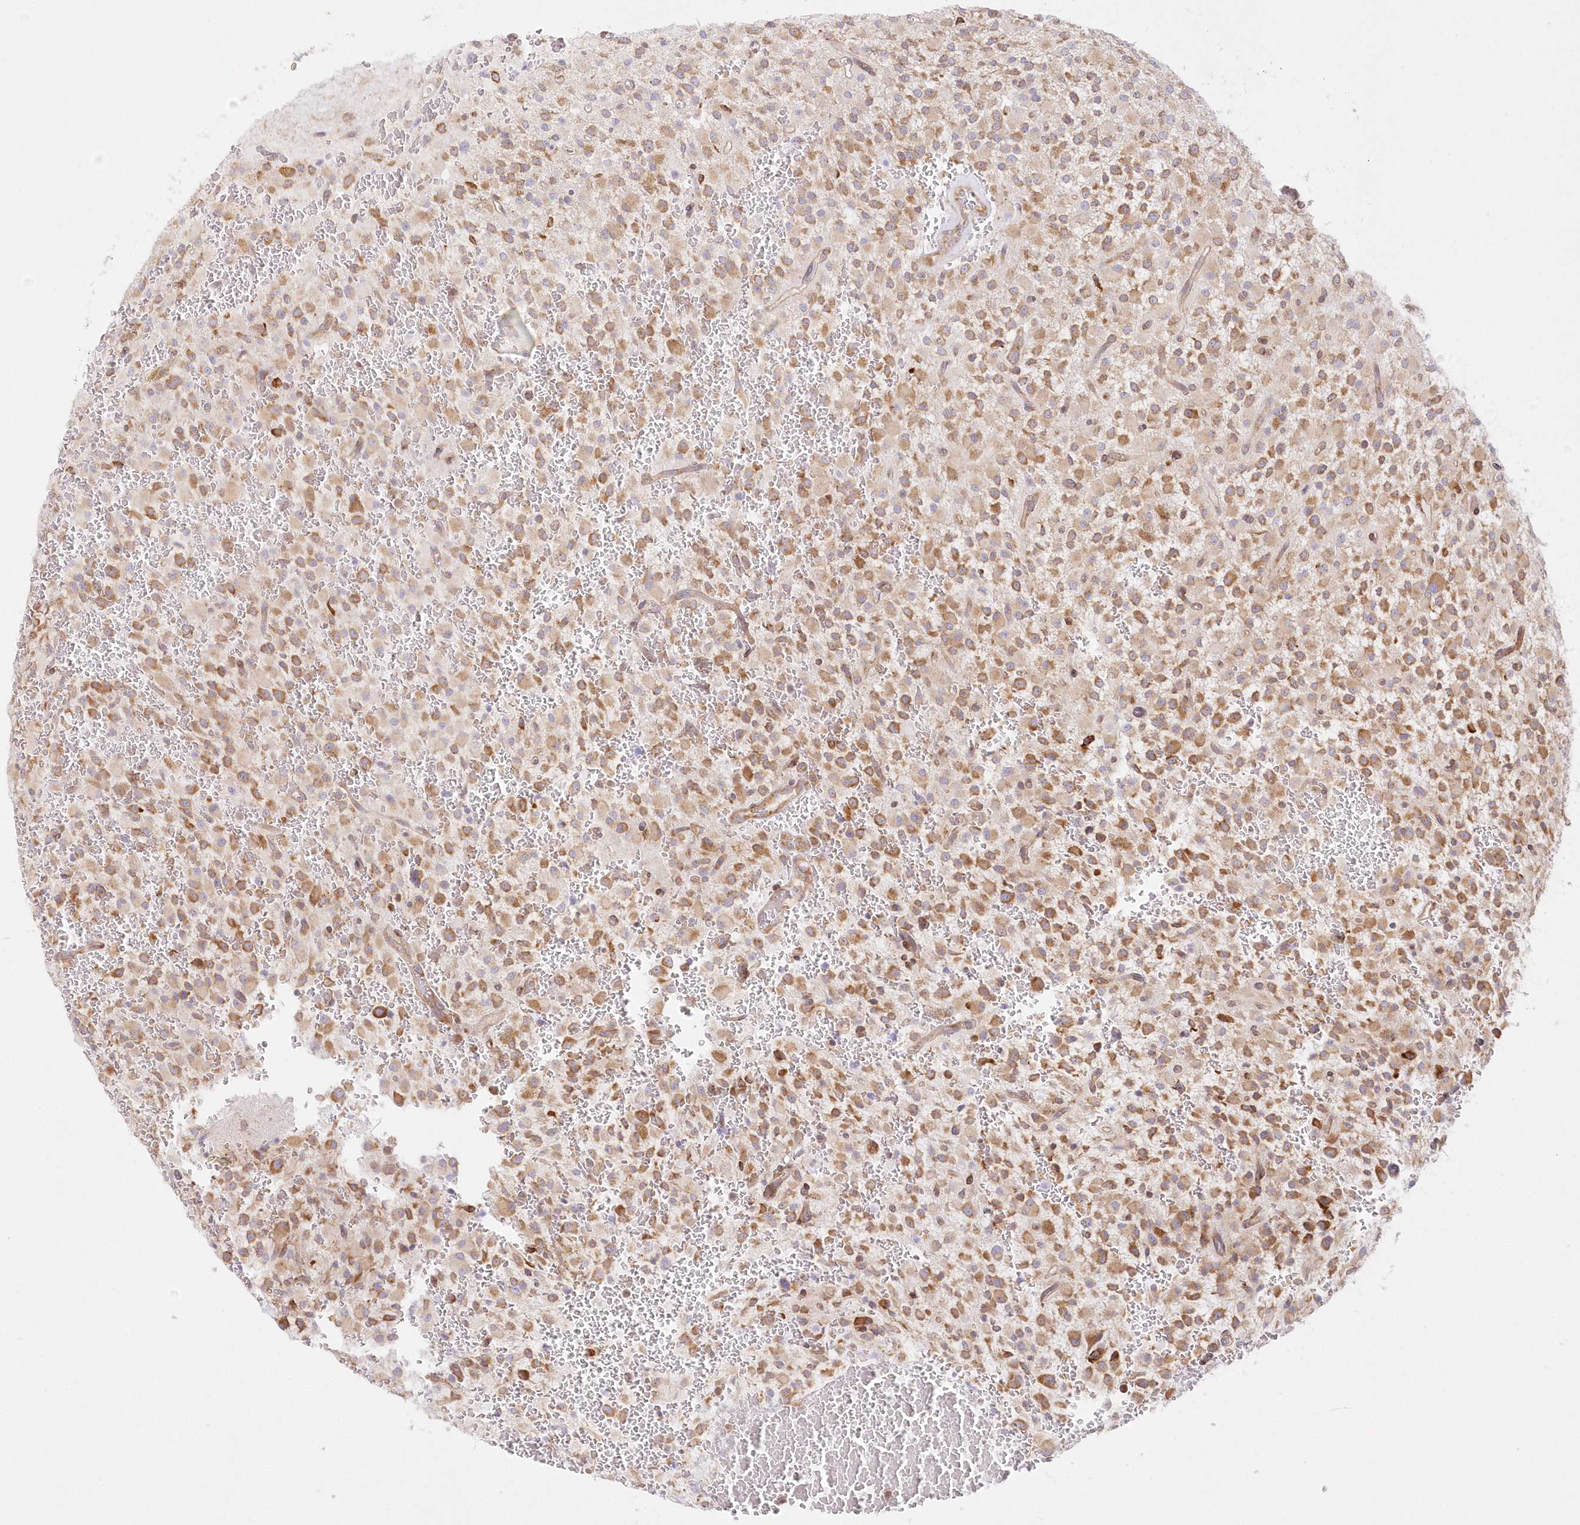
{"staining": {"intensity": "strong", "quantity": ">75%", "location": "cytoplasmic/membranous"}, "tissue": "glioma", "cell_type": "Tumor cells", "image_type": "cancer", "snomed": [{"axis": "morphology", "description": "Glioma, malignant, High grade"}, {"axis": "topography", "description": "Brain"}], "caption": "A brown stain shows strong cytoplasmic/membranous expression of a protein in glioma tumor cells.", "gene": "RNPEP", "patient": {"sex": "male", "age": 34}}